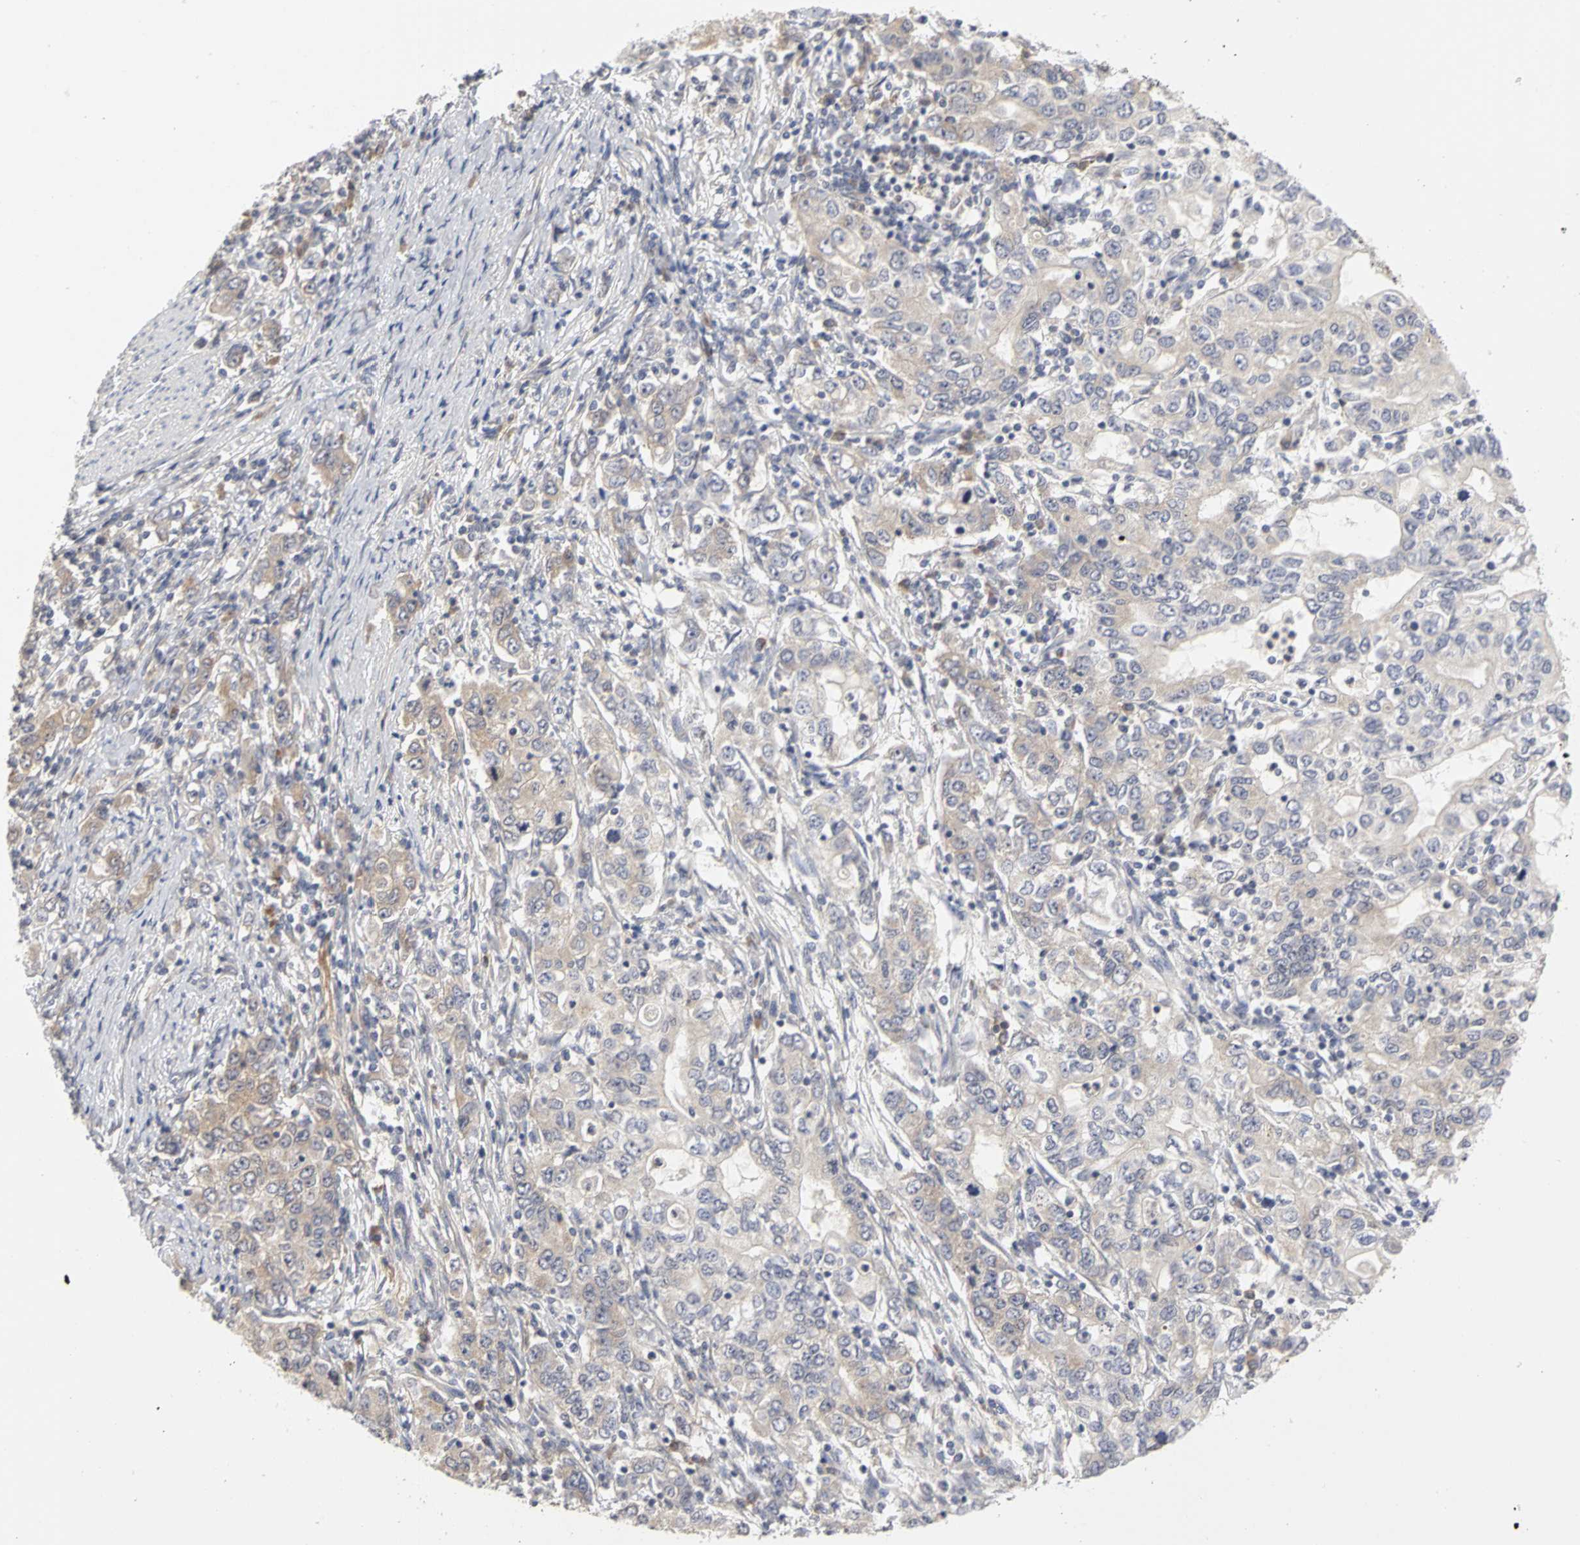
{"staining": {"intensity": "weak", "quantity": "25%-75%", "location": "cytoplasmic/membranous"}, "tissue": "stomach cancer", "cell_type": "Tumor cells", "image_type": "cancer", "snomed": [{"axis": "morphology", "description": "Adenocarcinoma, NOS"}, {"axis": "topography", "description": "Stomach, lower"}], "caption": "Weak cytoplasmic/membranous staining for a protein is identified in approximately 25%-75% of tumor cells of adenocarcinoma (stomach) using immunohistochemistry (IHC).", "gene": "IRAK1", "patient": {"sex": "female", "age": 72}}